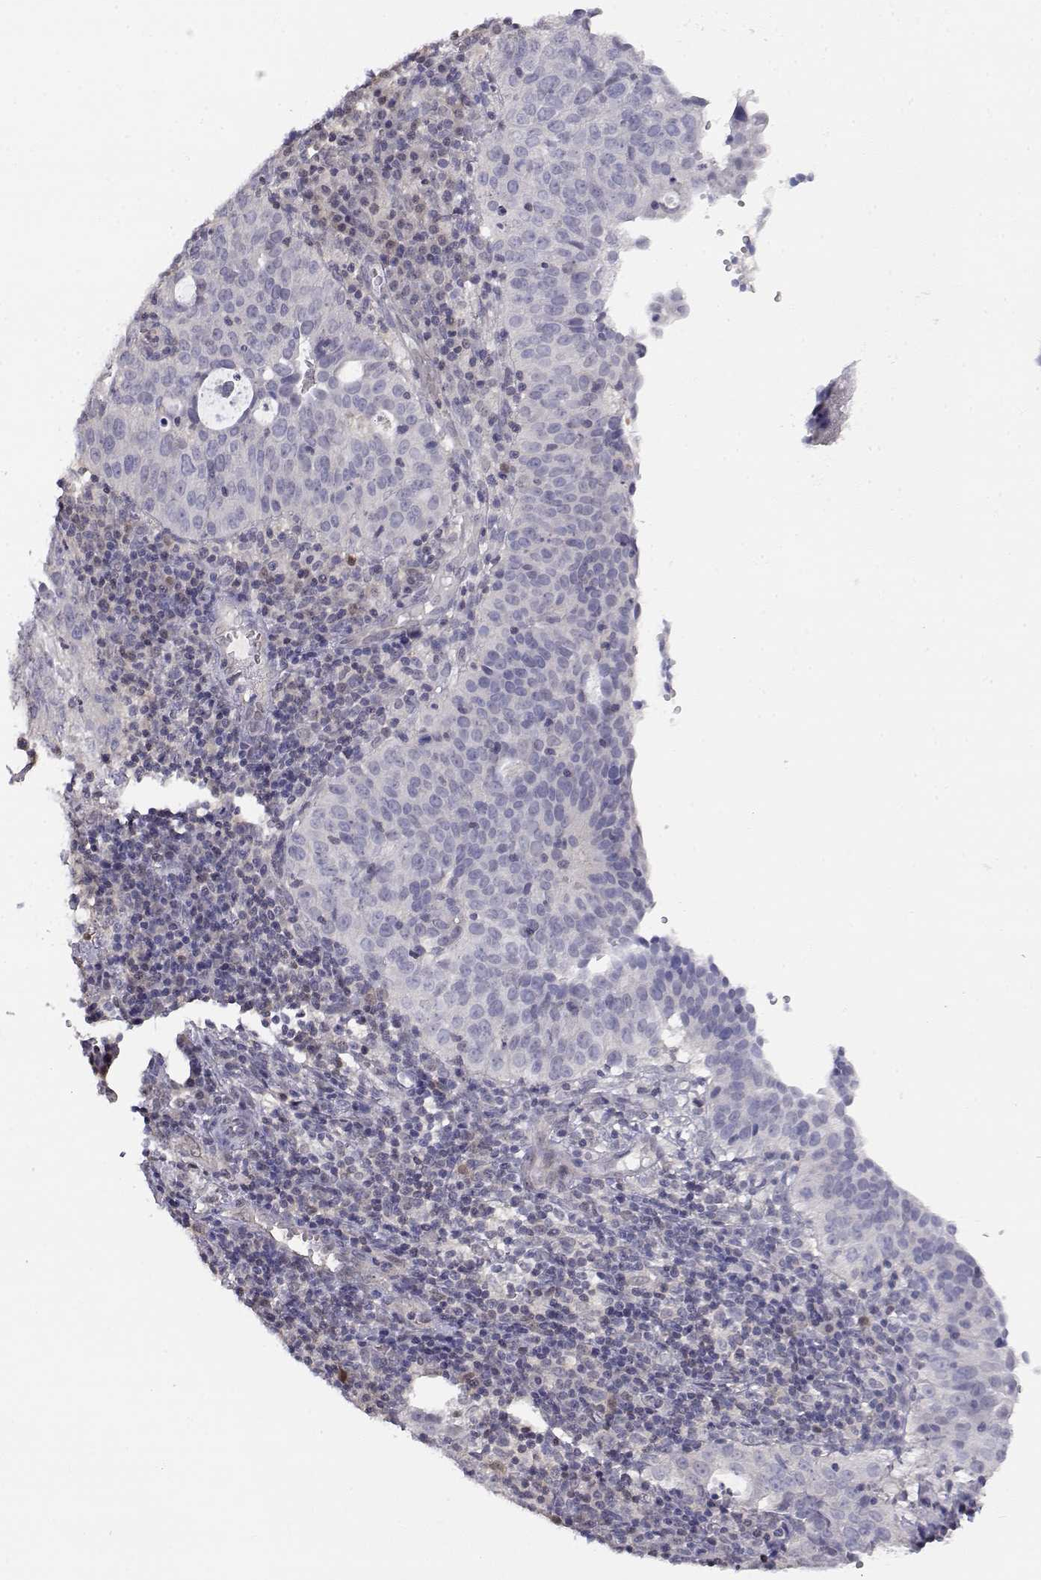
{"staining": {"intensity": "negative", "quantity": "none", "location": "none"}, "tissue": "cervical cancer", "cell_type": "Tumor cells", "image_type": "cancer", "snomed": [{"axis": "morphology", "description": "Squamous cell carcinoma, NOS"}, {"axis": "topography", "description": "Cervix"}], "caption": "A histopathology image of human cervical squamous cell carcinoma is negative for staining in tumor cells.", "gene": "ADA", "patient": {"sex": "female", "age": 39}}